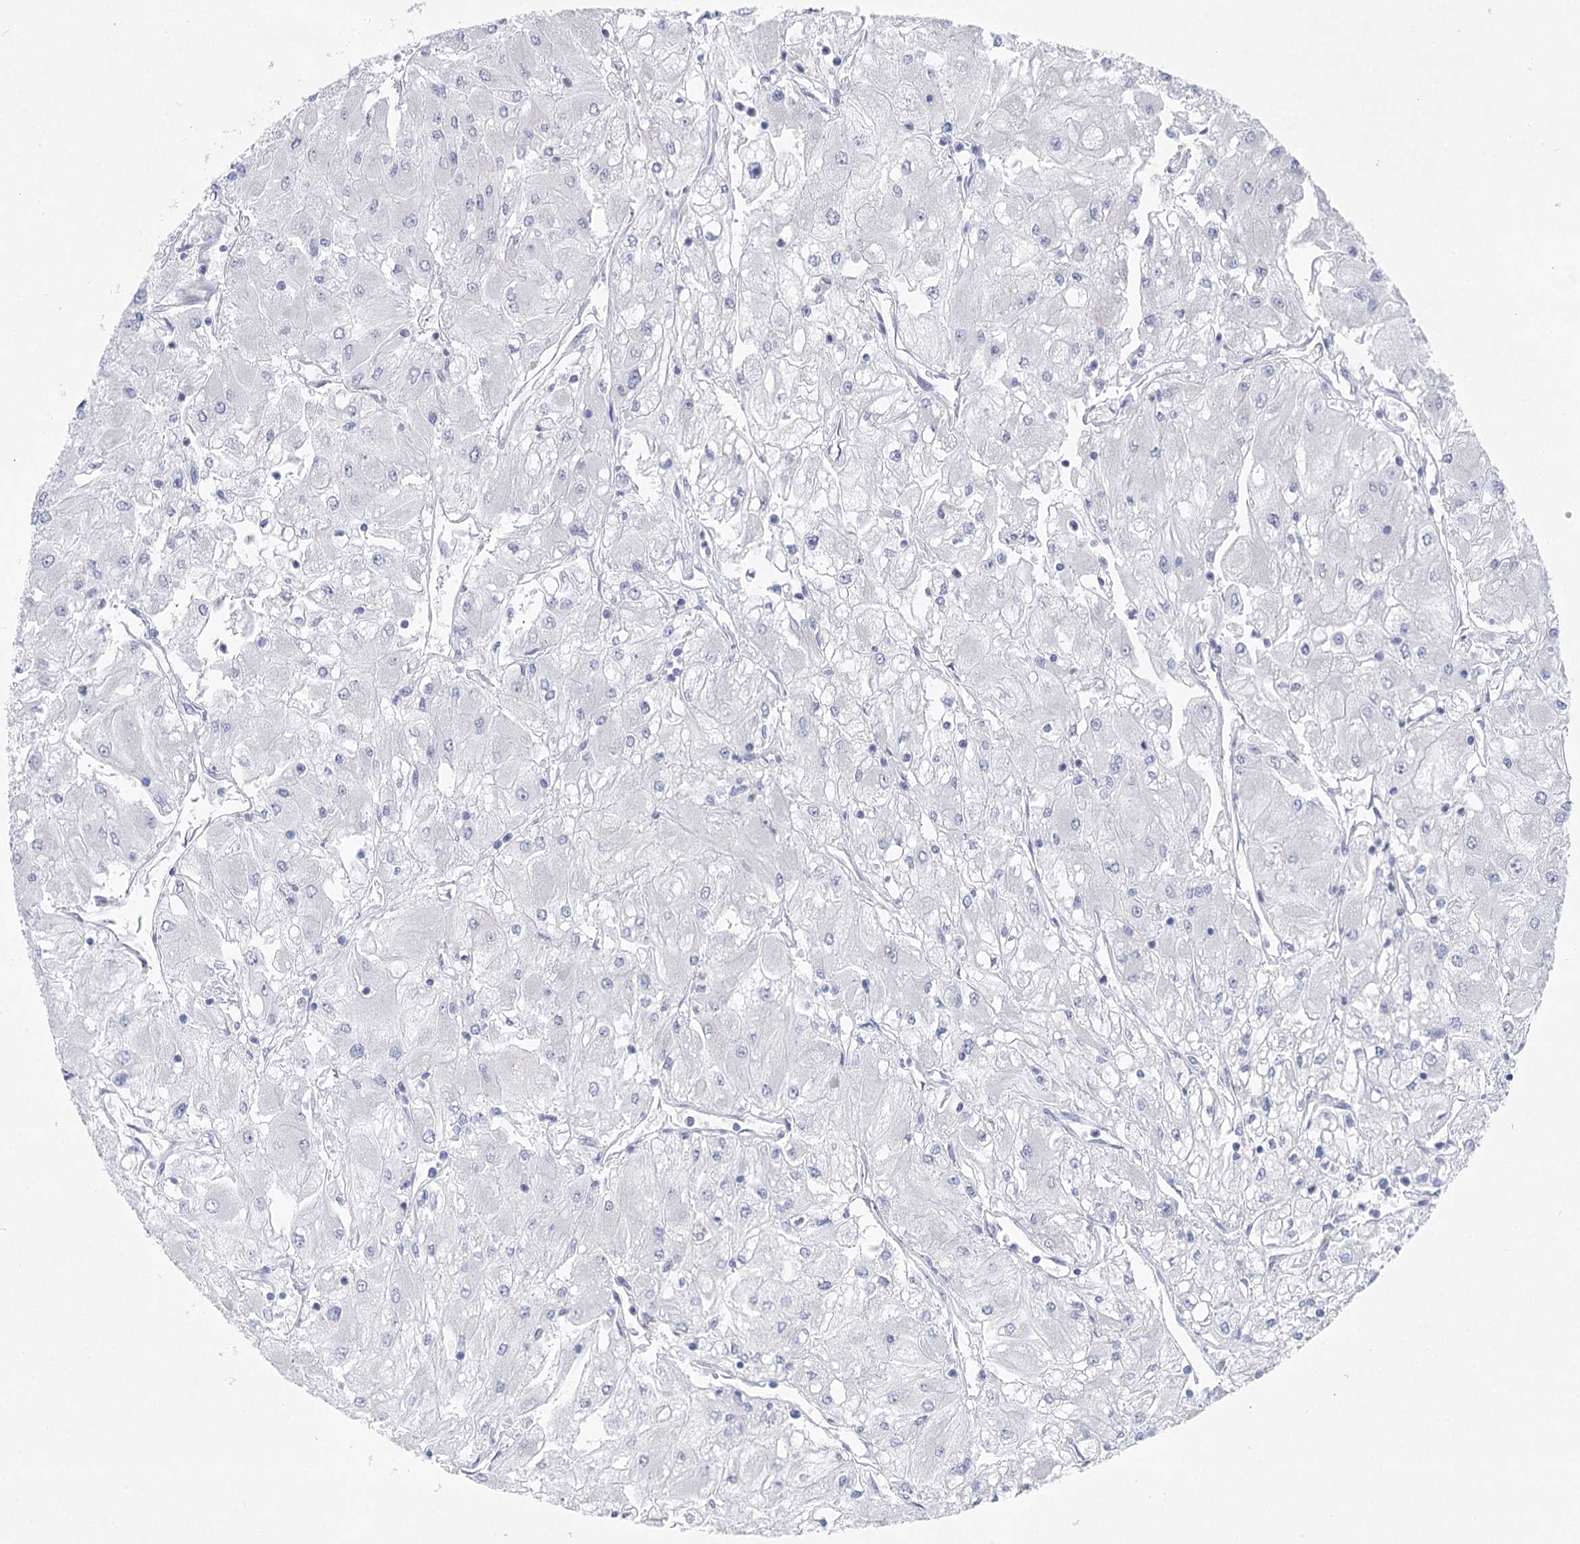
{"staining": {"intensity": "negative", "quantity": "none", "location": "none"}, "tissue": "renal cancer", "cell_type": "Tumor cells", "image_type": "cancer", "snomed": [{"axis": "morphology", "description": "Adenocarcinoma, NOS"}, {"axis": "topography", "description": "Kidney"}], "caption": "High power microscopy photomicrograph of an immunohistochemistry image of renal cancer, revealing no significant positivity in tumor cells.", "gene": "WDR74", "patient": {"sex": "male", "age": 80}}